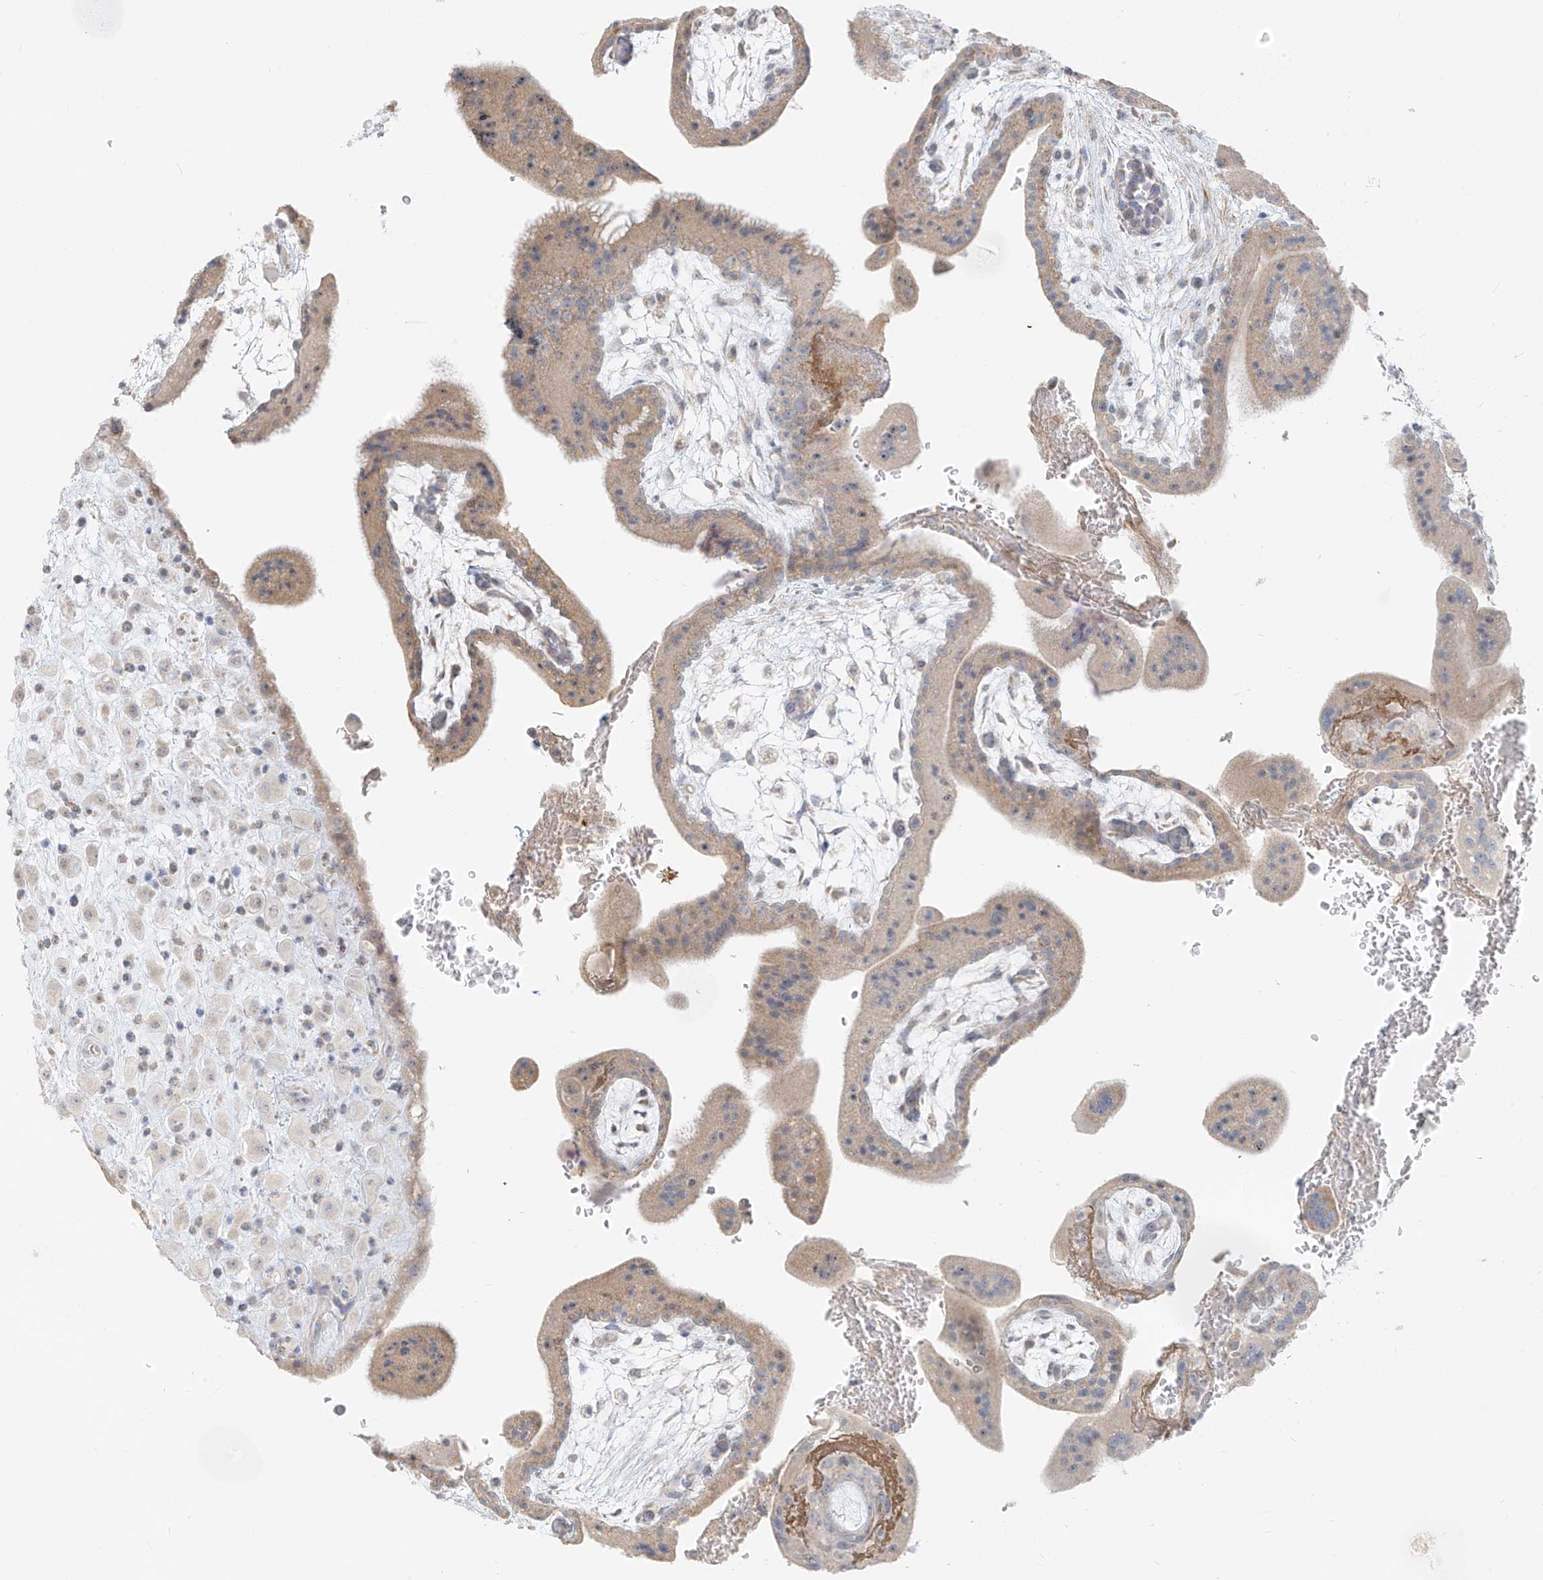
{"staining": {"intensity": "negative", "quantity": "none", "location": "none"}, "tissue": "placenta", "cell_type": "Decidual cells", "image_type": "normal", "snomed": [{"axis": "morphology", "description": "Normal tissue, NOS"}, {"axis": "topography", "description": "Placenta"}], "caption": "The immunohistochemistry histopathology image has no significant positivity in decidual cells of placenta. (DAB immunohistochemistry (IHC) with hematoxylin counter stain).", "gene": "UST", "patient": {"sex": "female", "age": 35}}